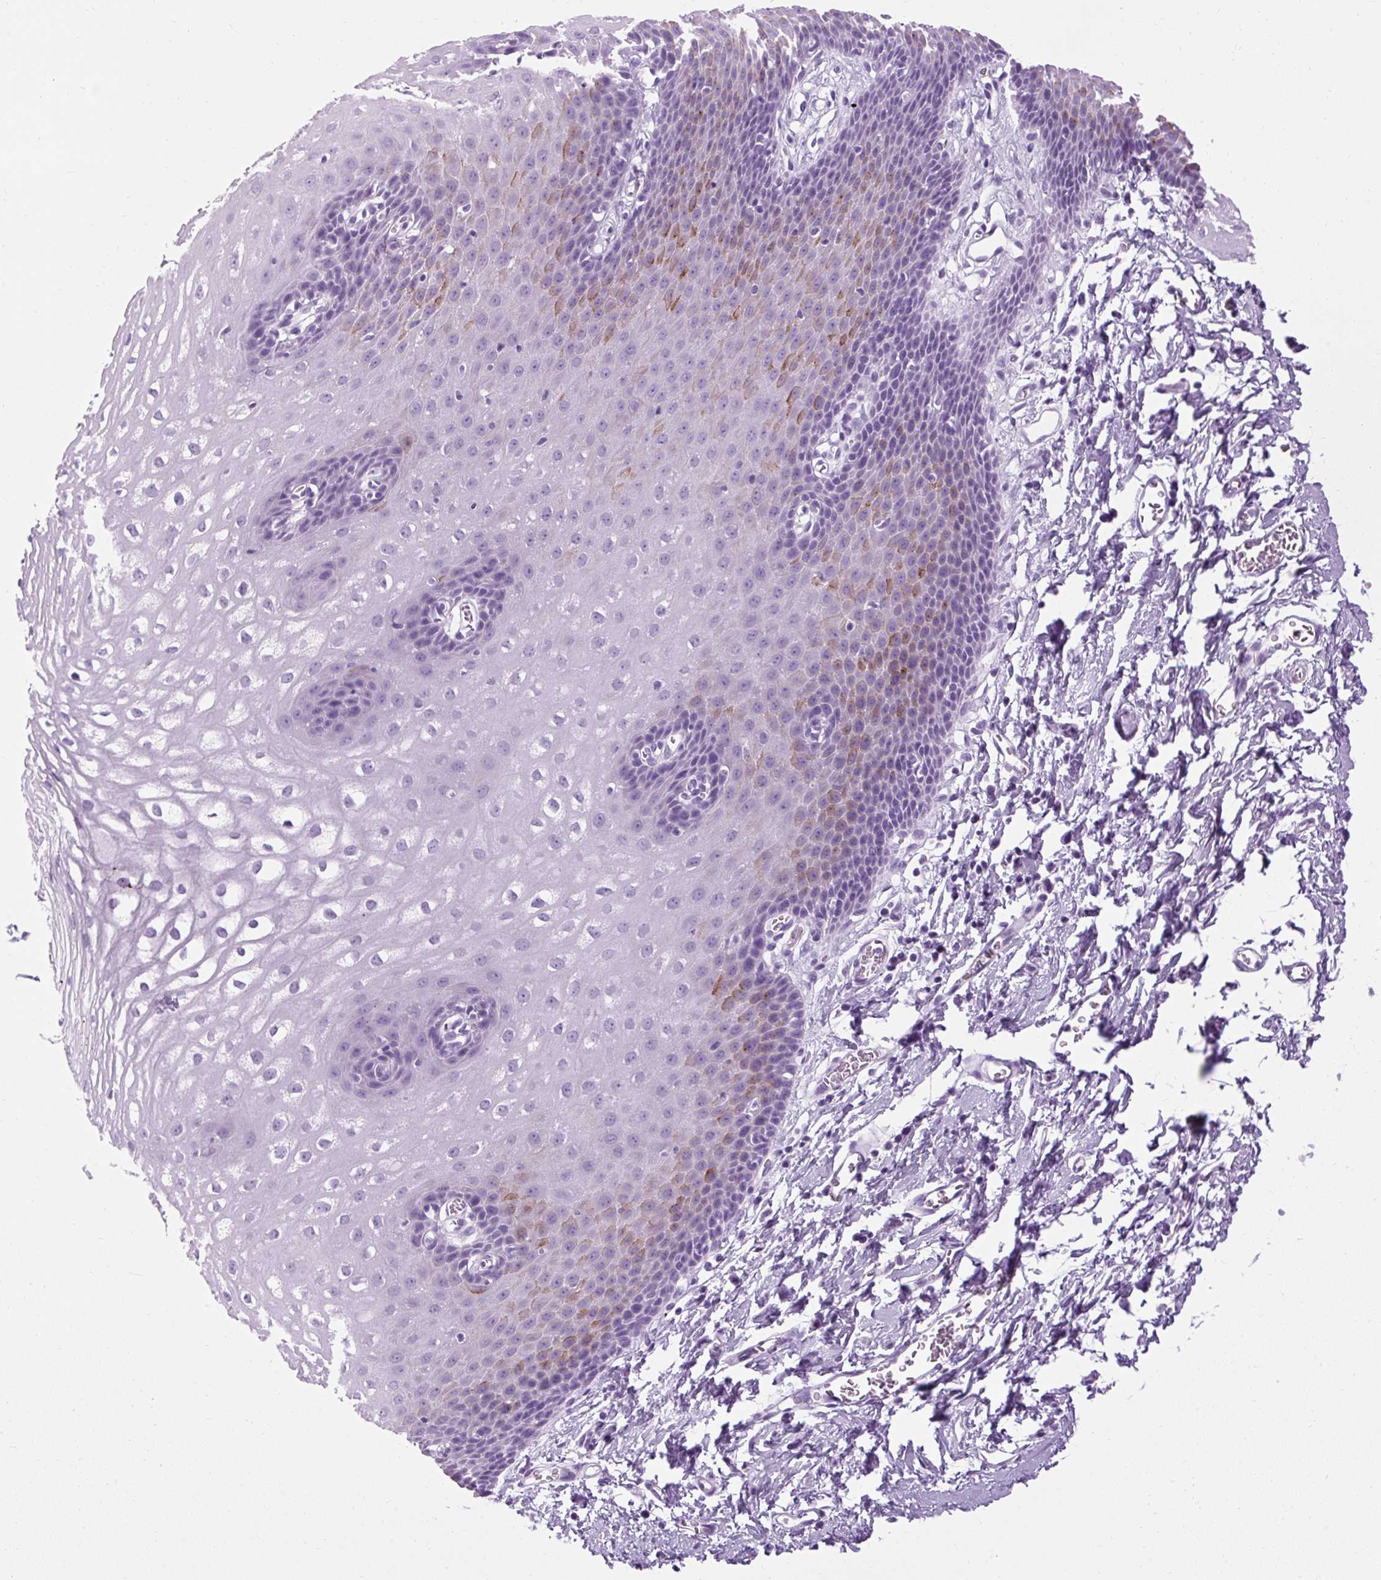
{"staining": {"intensity": "moderate", "quantity": "<25%", "location": "cytoplasmic/membranous"}, "tissue": "esophagus", "cell_type": "Squamous epithelial cells", "image_type": "normal", "snomed": [{"axis": "morphology", "description": "Normal tissue, NOS"}, {"axis": "topography", "description": "Esophagus"}], "caption": "Squamous epithelial cells show low levels of moderate cytoplasmic/membranous positivity in about <25% of cells in normal esophagus.", "gene": "B3GNT4", "patient": {"sex": "male", "age": 70}}